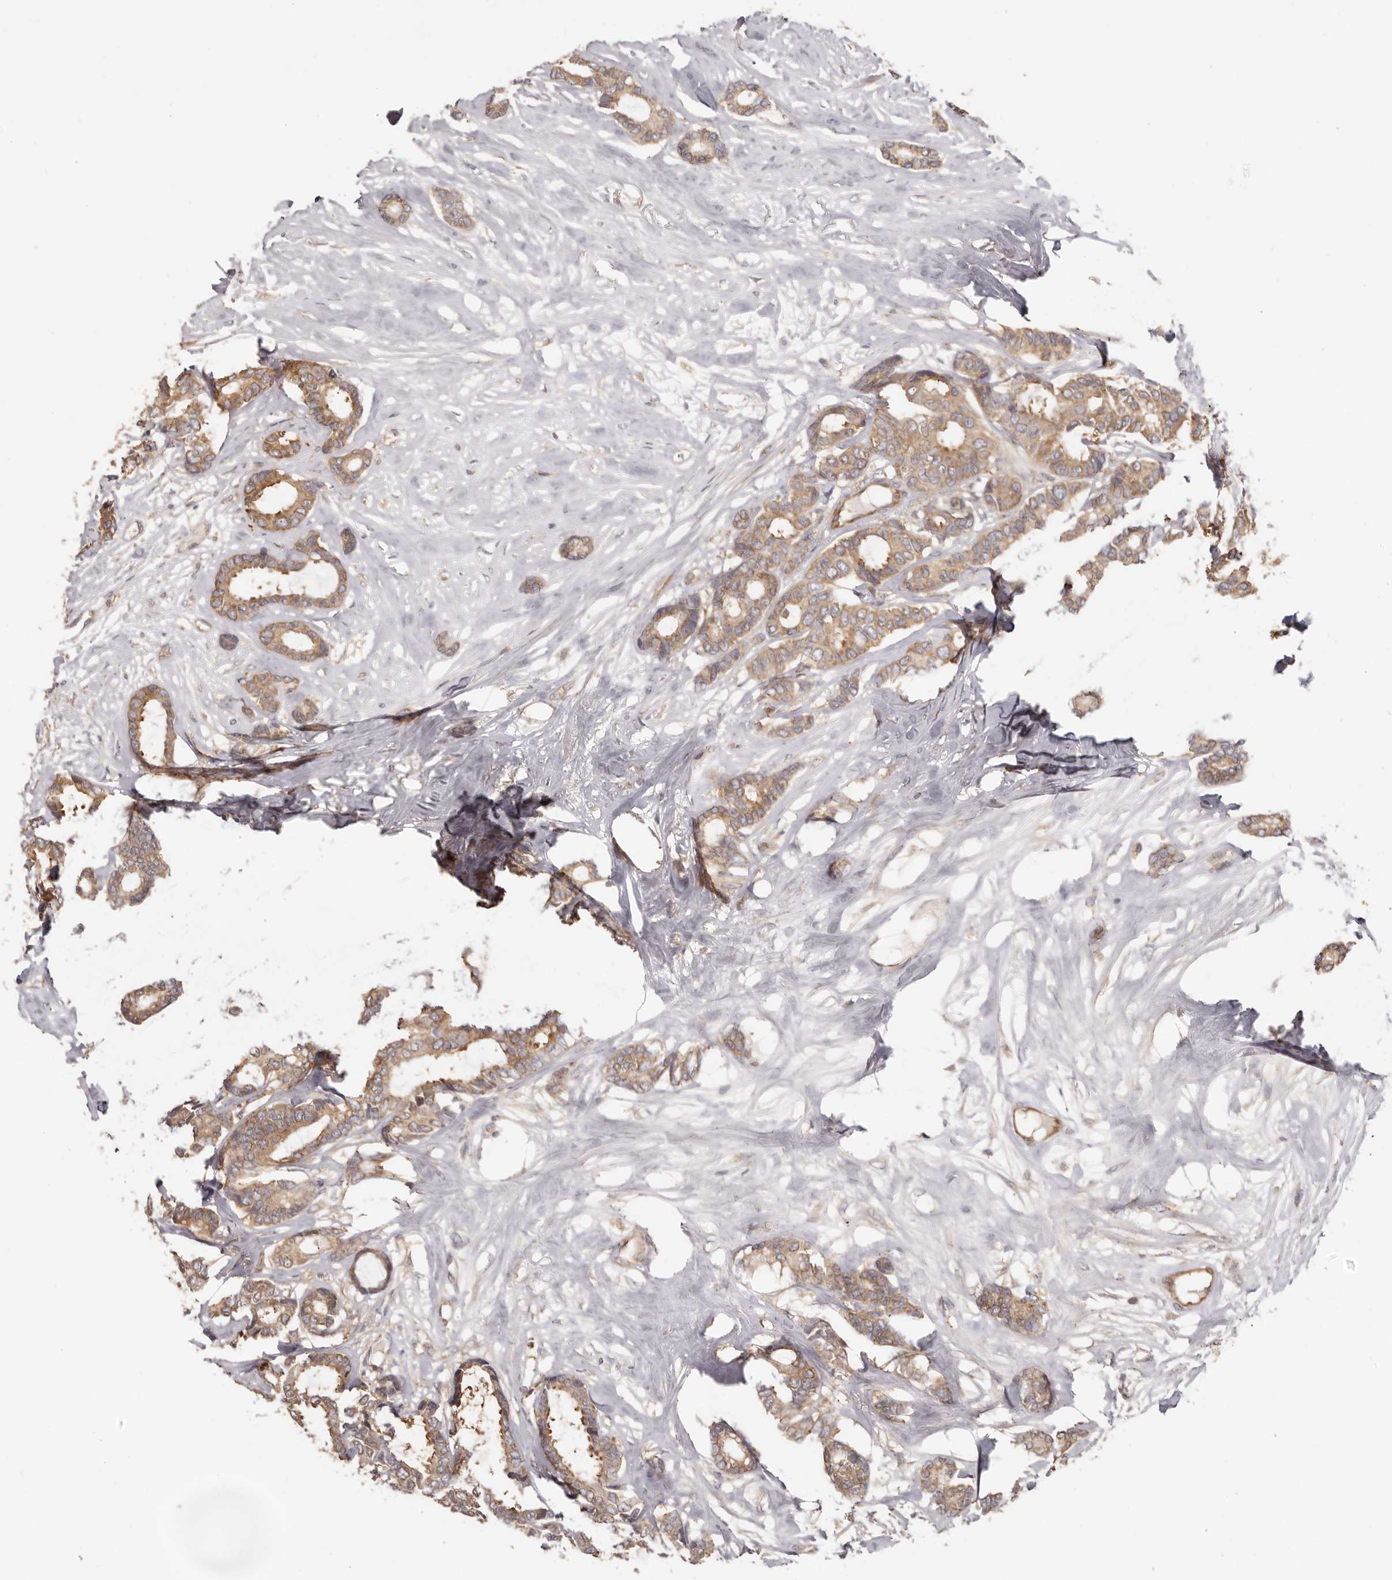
{"staining": {"intensity": "moderate", "quantity": ">75%", "location": "cytoplasmic/membranous"}, "tissue": "breast cancer", "cell_type": "Tumor cells", "image_type": "cancer", "snomed": [{"axis": "morphology", "description": "Duct carcinoma"}, {"axis": "topography", "description": "Breast"}], "caption": "Tumor cells show moderate cytoplasmic/membranous staining in about >75% of cells in breast cancer. The staining is performed using DAB brown chromogen to label protein expression. The nuclei are counter-stained blue using hematoxylin.", "gene": "EEF1E1", "patient": {"sex": "female", "age": 87}}